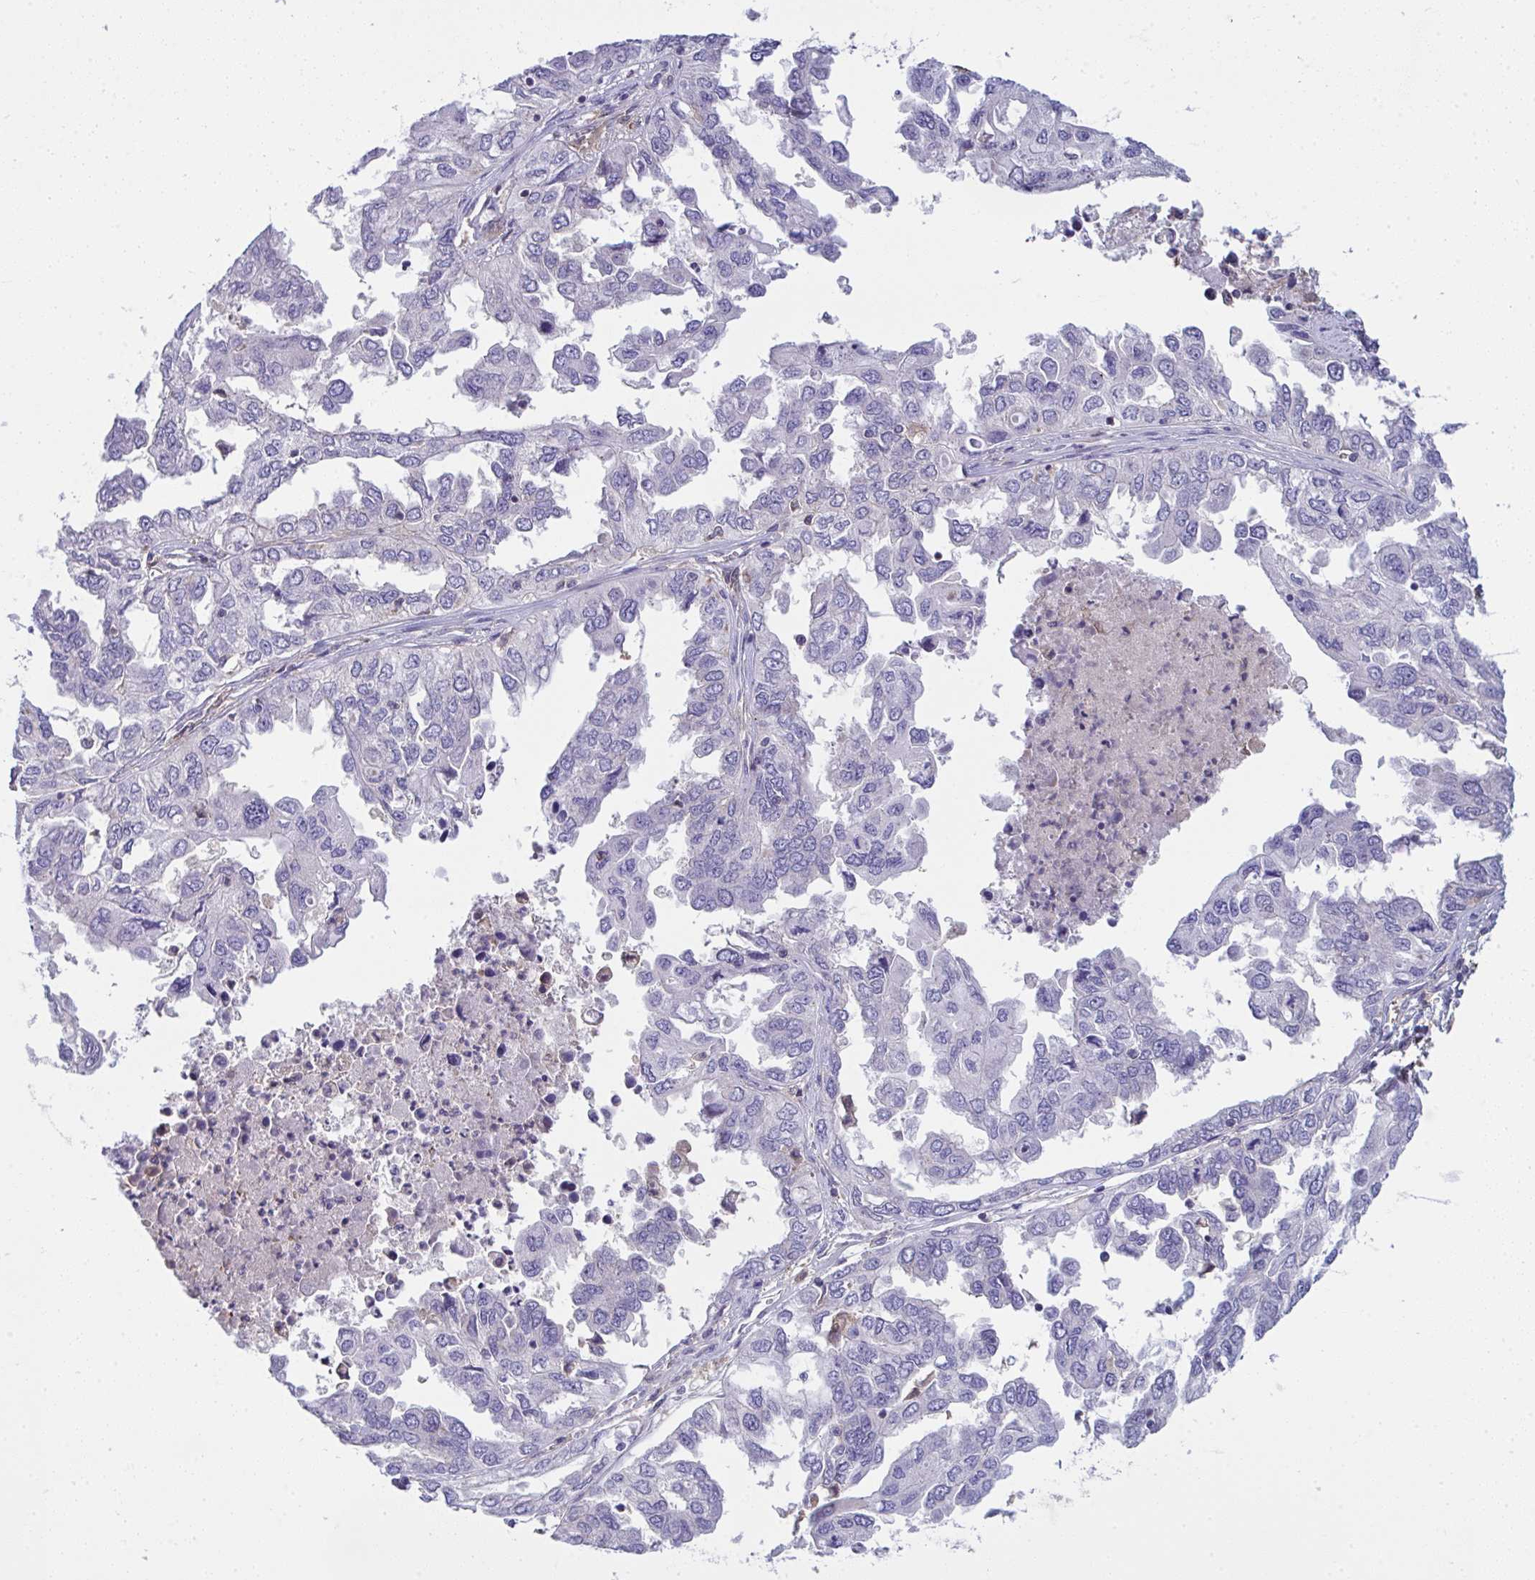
{"staining": {"intensity": "negative", "quantity": "none", "location": "none"}, "tissue": "ovarian cancer", "cell_type": "Tumor cells", "image_type": "cancer", "snomed": [{"axis": "morphology", "description": "Cystadenocarcinoma, serous, NOS"}, {"axis": "topography", "description": "Ovary"}], "caption": "High power microscopy micrograph of an IHC micrograph of serous cystadenocarcinoma (ovarian), revealing no significant positivity in tumor cells.", "gene": "ALDH16A1", "patient": {"sex": "female", "age": 53}}